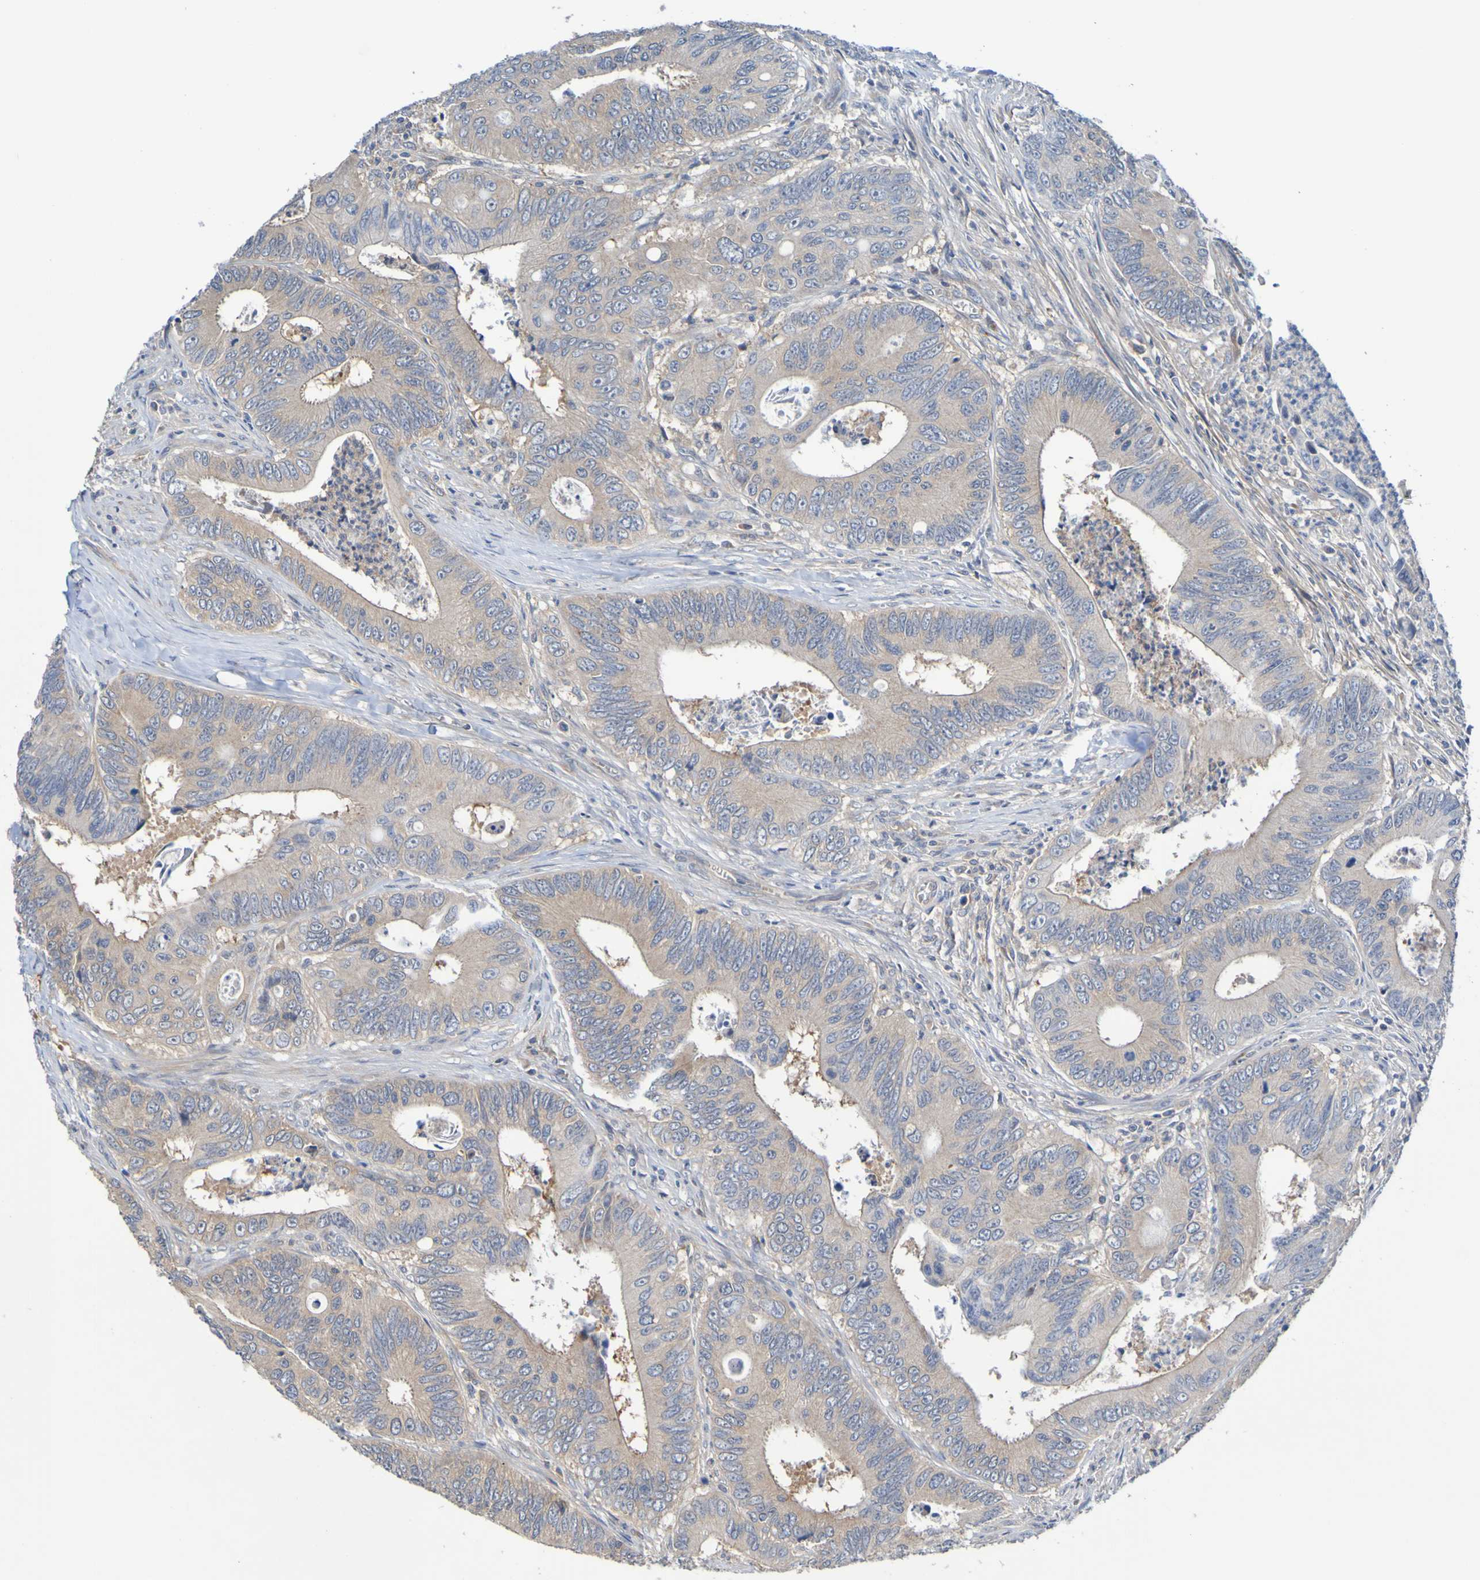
{"staining": {"intensity": "weak", "quantity": ">75%", "location": "cytoplasmic/membranous"}, "tissue": "colorectal cancer", "cell_type": "Tumor cells", "image_type": "cancer", "snomed": [{"axis": "morphology", "description": "Inflammation, NOS"}, {"axis": "morphology", "description": "Adenocarcinoma, NOS"}, {"axis": "topography", "description": "Colon"}], "caption": "Human colorectal cancer (adenocarcinoma) stained for a protein (brown) shows weak cytoplasmic/membranous positive staining in about >75% of tumor cells.", "gene": "SDK1", "patient": {"sex": "male", "age": 72}}